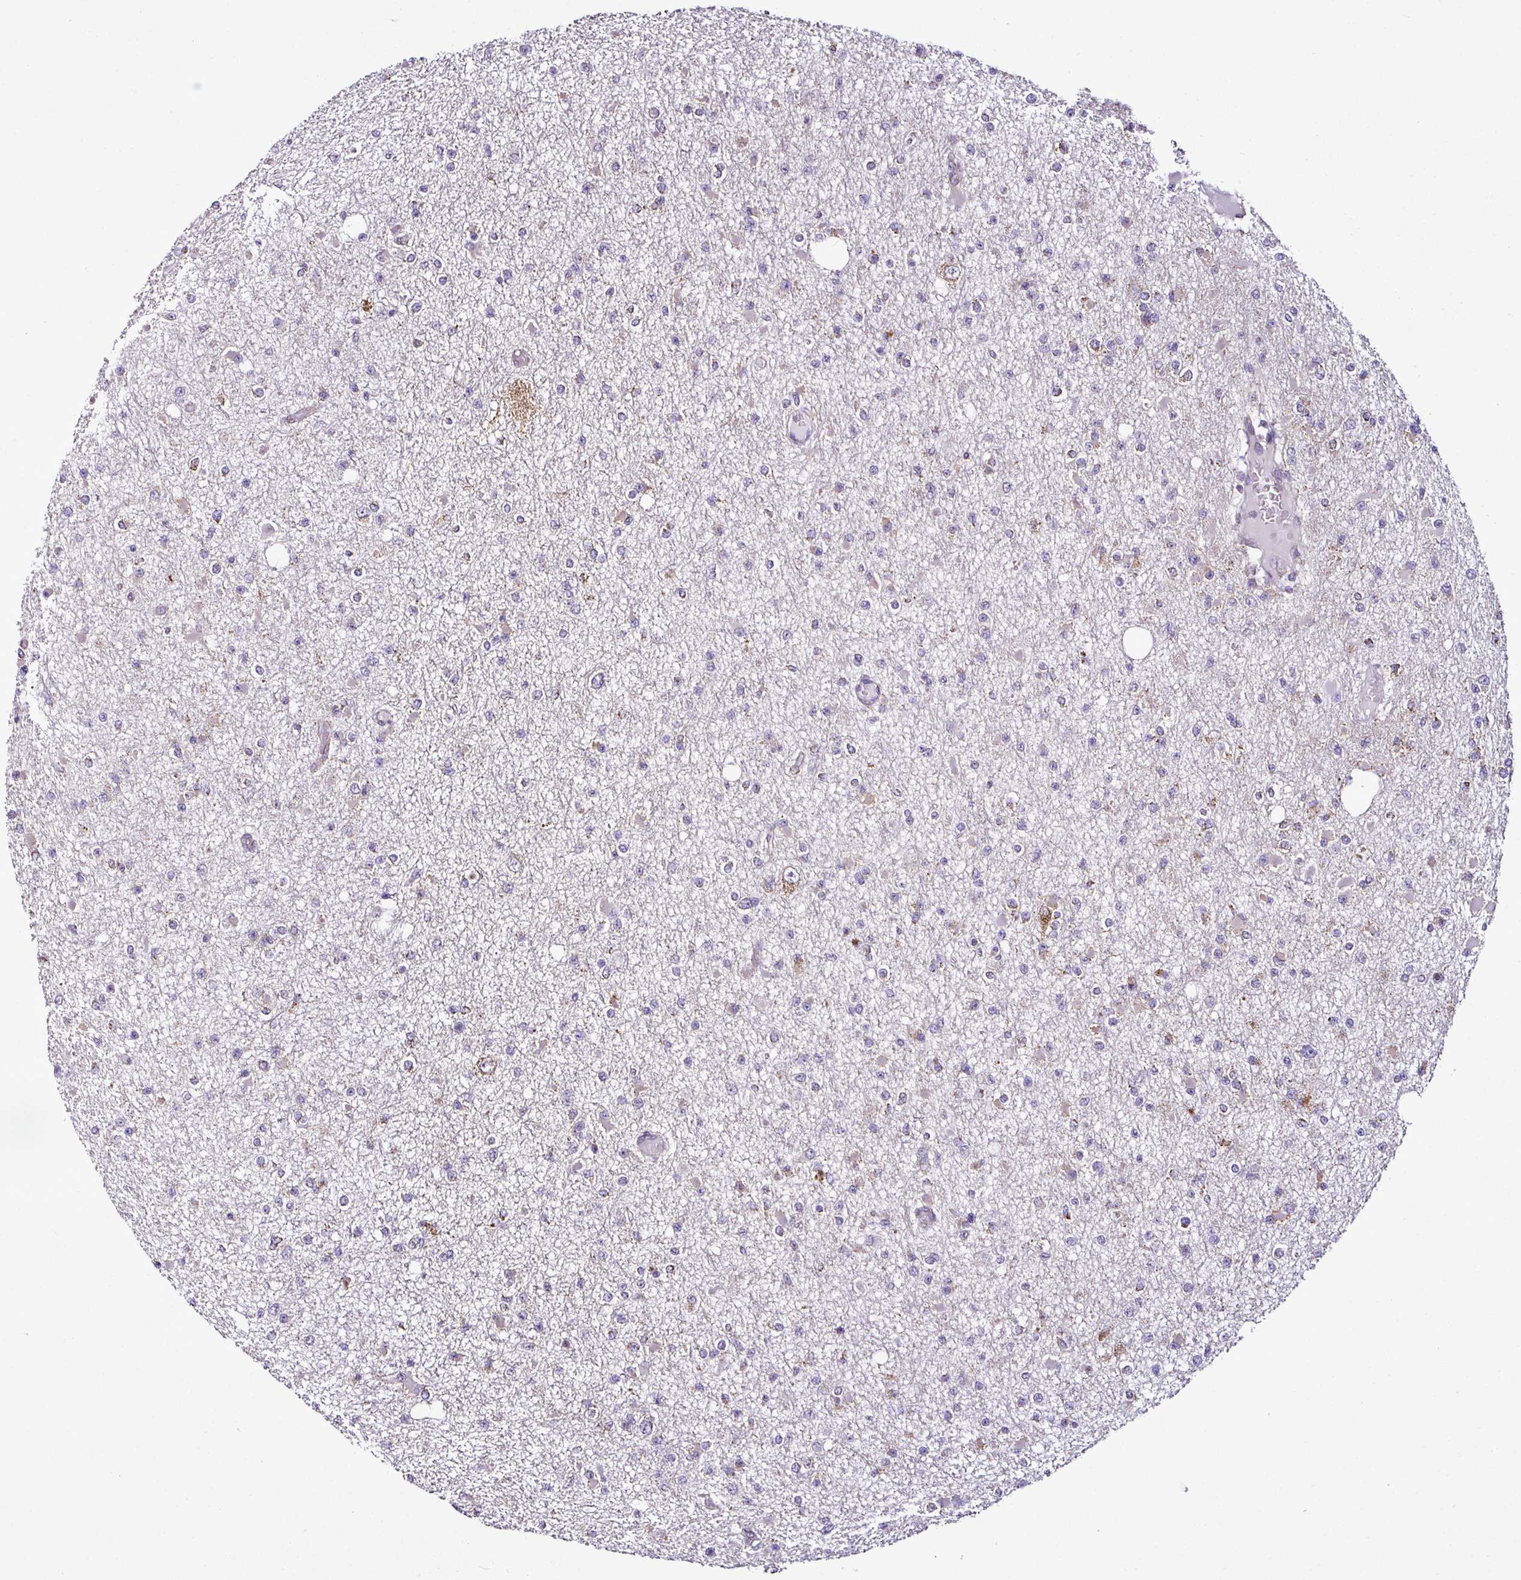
{"staining": {"intensity": "moderate", "quantity": "<25%", "location": "cytoplasmic/membranous"}, "tissue": "glioma", "cell_type": "Tumor cells", "image_type": "cancer", "snomed": [{"axis": "morphology", "description": "Glioma, malignant, Low grade"}, {"axis": "topography", "description": "Brain"}], "caption": "A photomicrograph of low-grade glioma (malignant) stained for a protein shows moderate cytoplasmic/membranous brown staining in tumor cells.", "gene": "DPAGT1", "patient": {"sex": "female", "age": 22}}